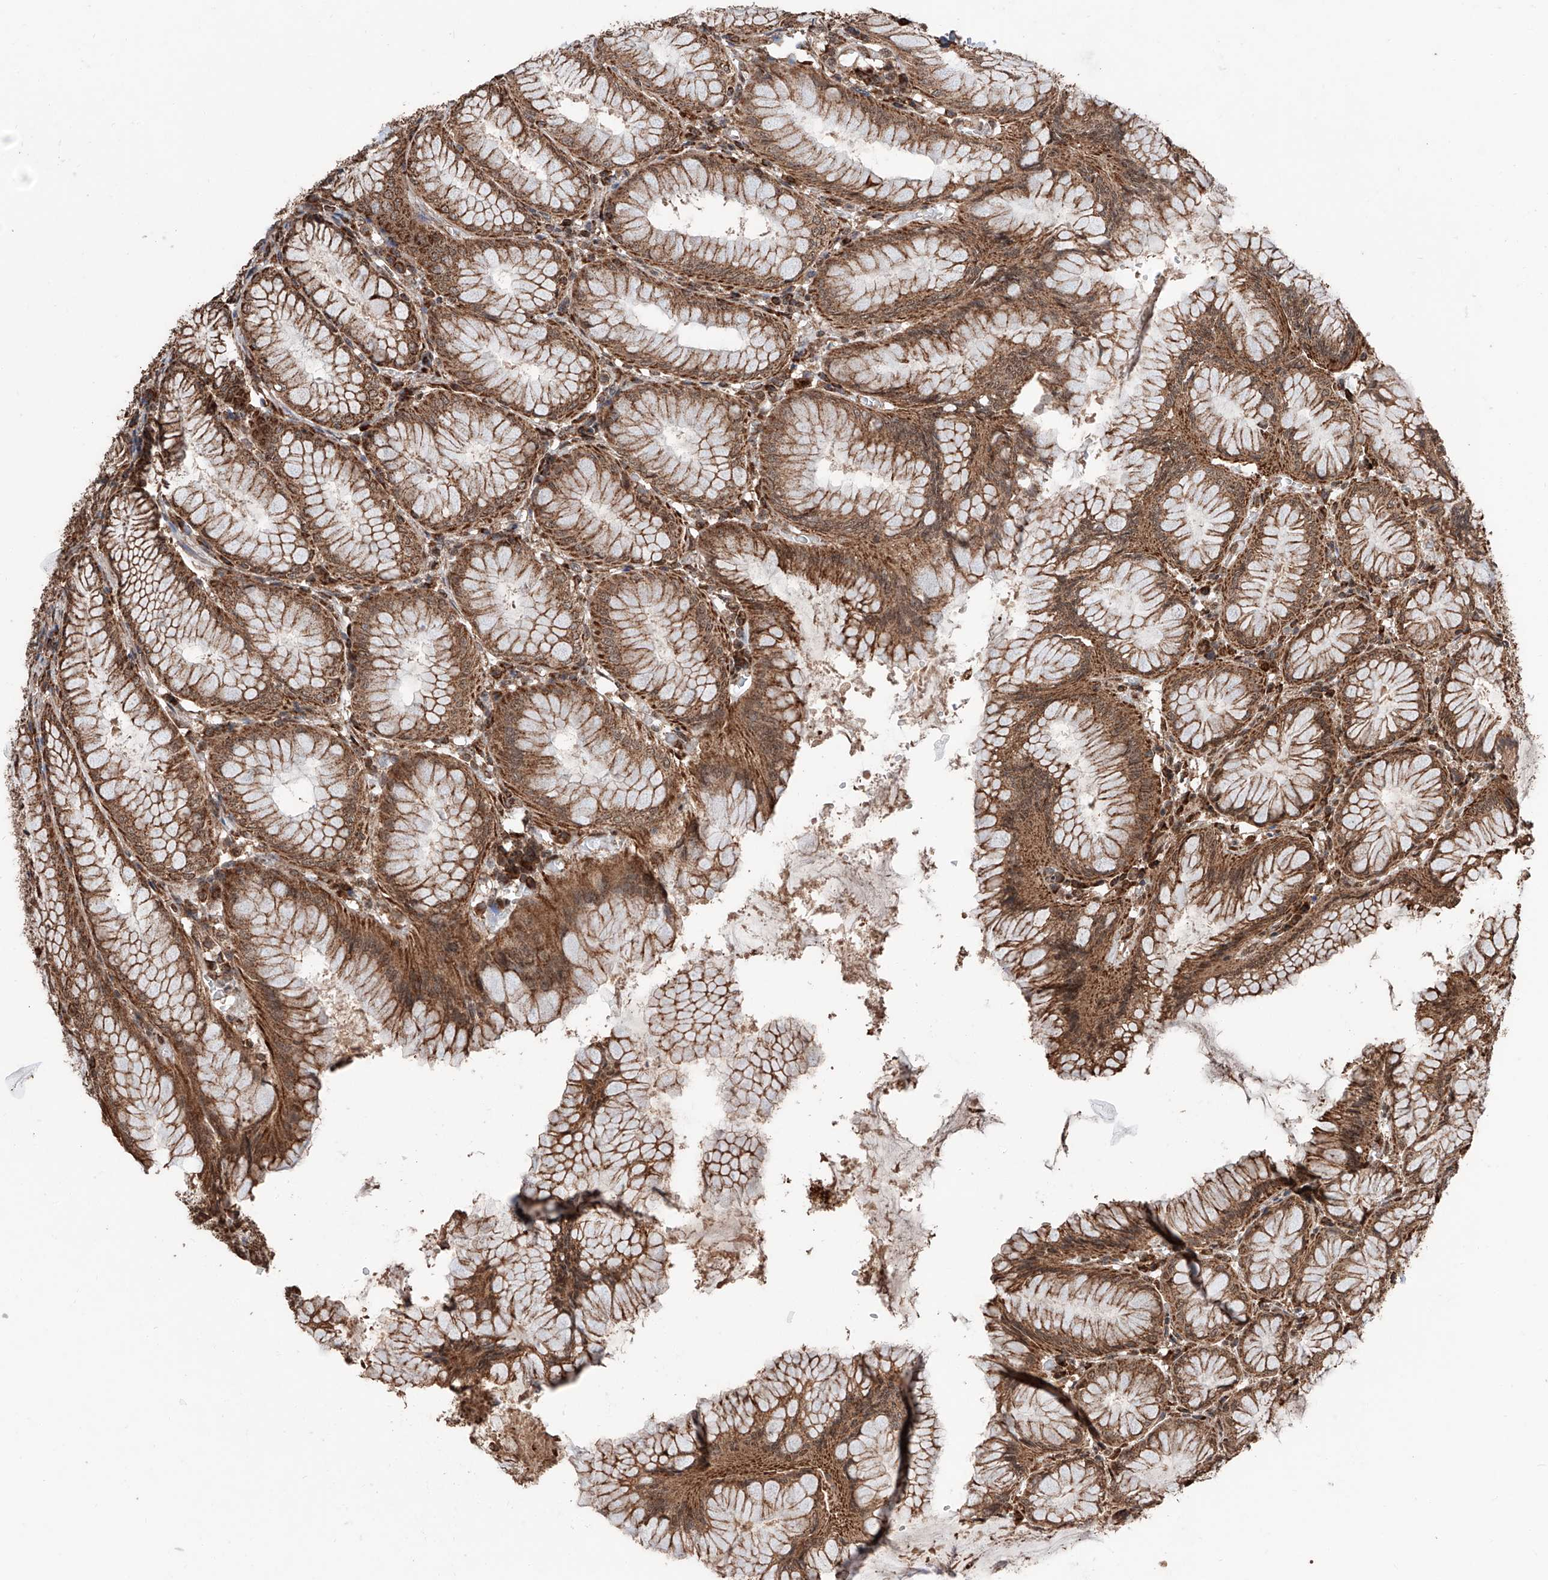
{"staining": {"intensity": "strong", "quantity": ">75%", "location": "cytoplasmic/membranous,nuclear"}, "tissue": "stomach", "cell_type": "Glandular cells", "image_type": "normal", "snomed": [{"axis": "morphology", "description": "Normal tissue, NOS"}, {"axis": "topography", "description": "Stomach, lower"}], "caption": "Approximately >75% of glandular cells in normal stomach show strong cytoplasmic/membranous,nuclear protein positivity as visualized by brown immunohistochemical staining.", "gene": "ZNF445", "patient": {"sex": "female", "age": 56}}